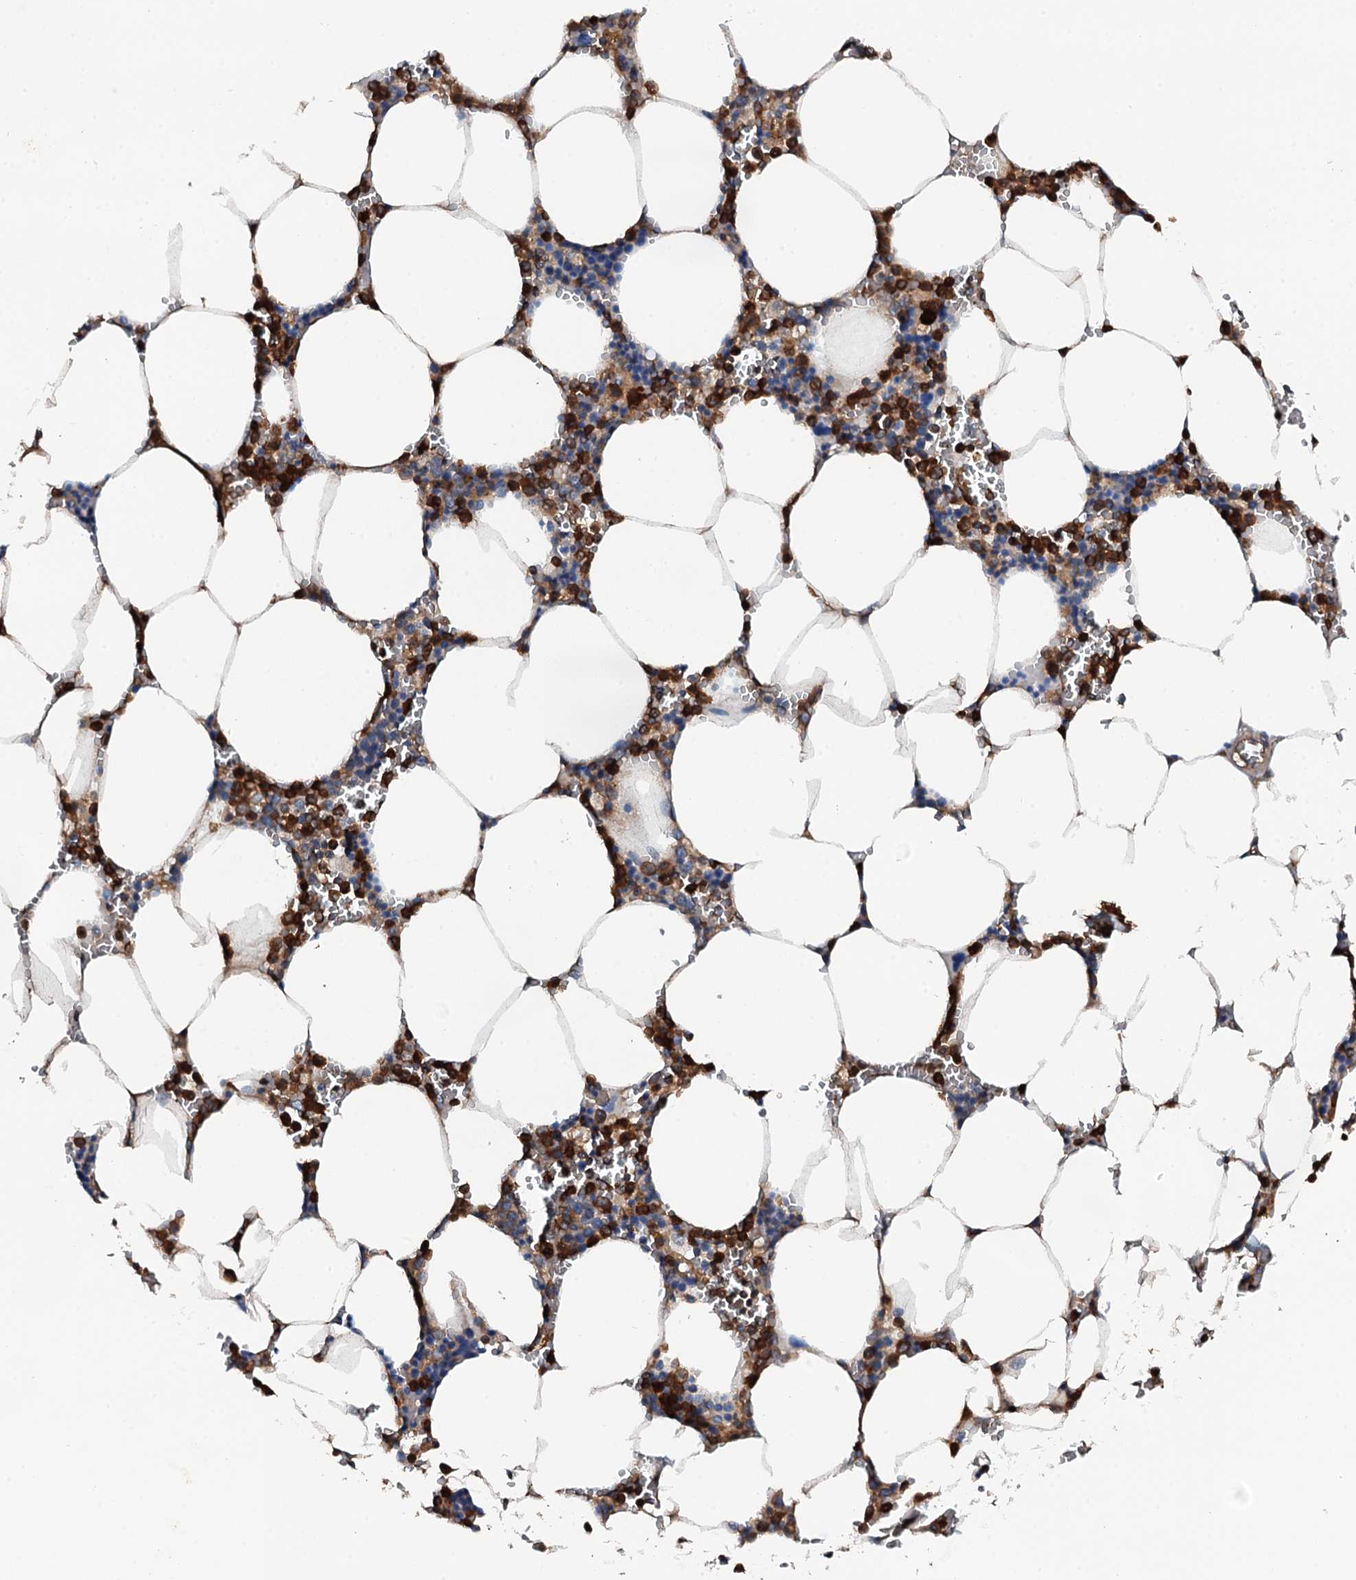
{"staining": {"intensity": "strong", "quantity": "25%-75%", "location": "cytoplasmic/membranous"}, "tissue": "bone marrow", "cell_type": "Hematopoietic cells", "image_type": "normal", "snomed": [{"axis": "morphology", "description": "Normal tissue, NOS"}, {"axis": "topography", "description": "Bone marrow"}], "caption": "DAB immunohistochemical staining of benign human bone marrow displays strong cytoplasmic/membranous protein positivity in about 25%-75% of hematopoietic cells.", "gene": "GRK2", "patient": {"sex": "male", "age": 70}}